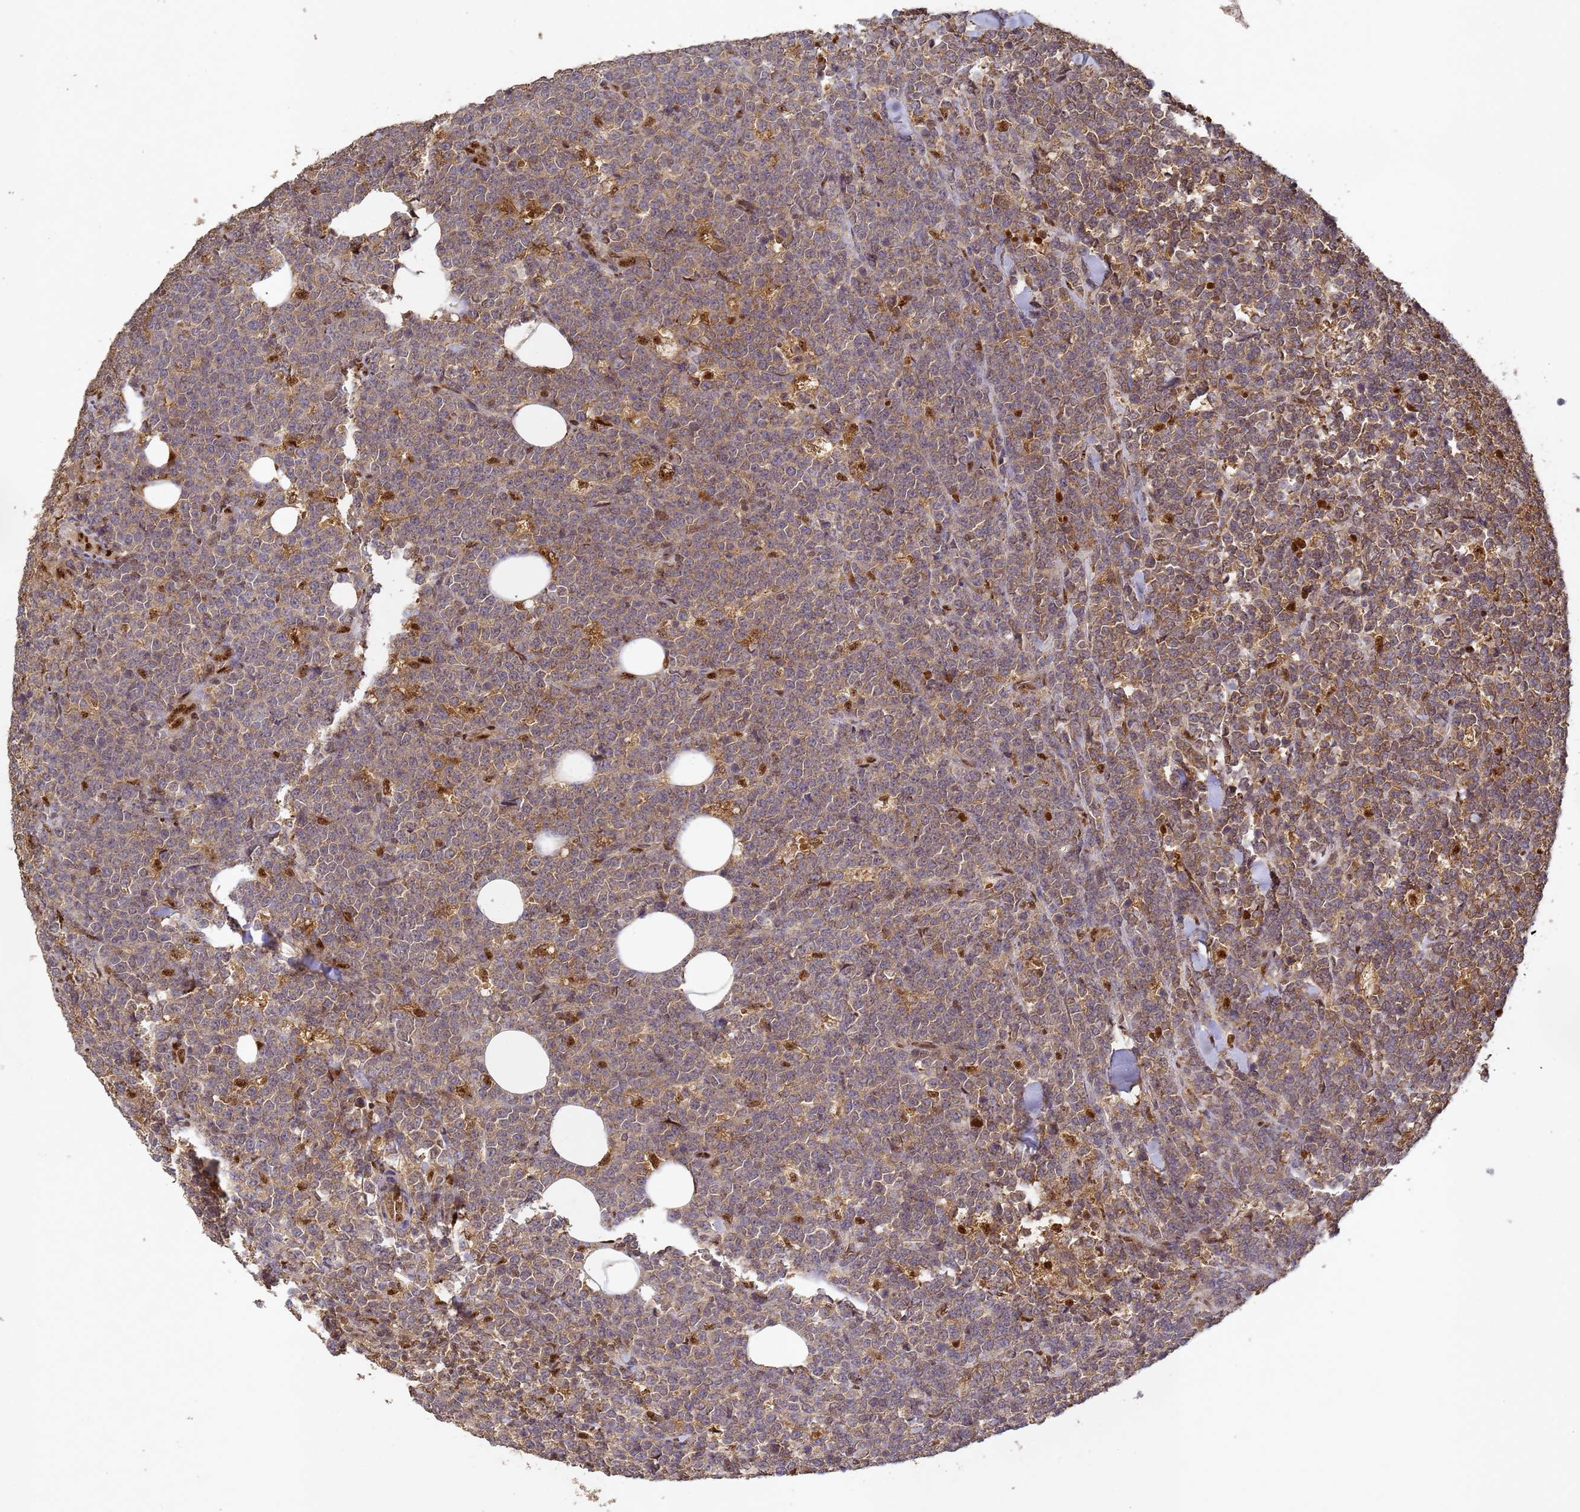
{"staining": {"intensity": "weak", "quantity": "<25%", "location": "cytoplasmic/membranous"}, "tissue": "lymphoma", "cell_type": "Tumor cells", "image_type": "cancer", "snomed": [{"axis": "morphology", "description": "Malignant lymphoma, non-Hodgkin's type, High grade"}, {"axis": "topography", "description": "Small intestine"}], "caption": "Lymphoma stained for a protein using IHC demonstrates no staining tumor cells.", "gene": "SECISBP2", "patient": {"sex": "male", "age": 8}}